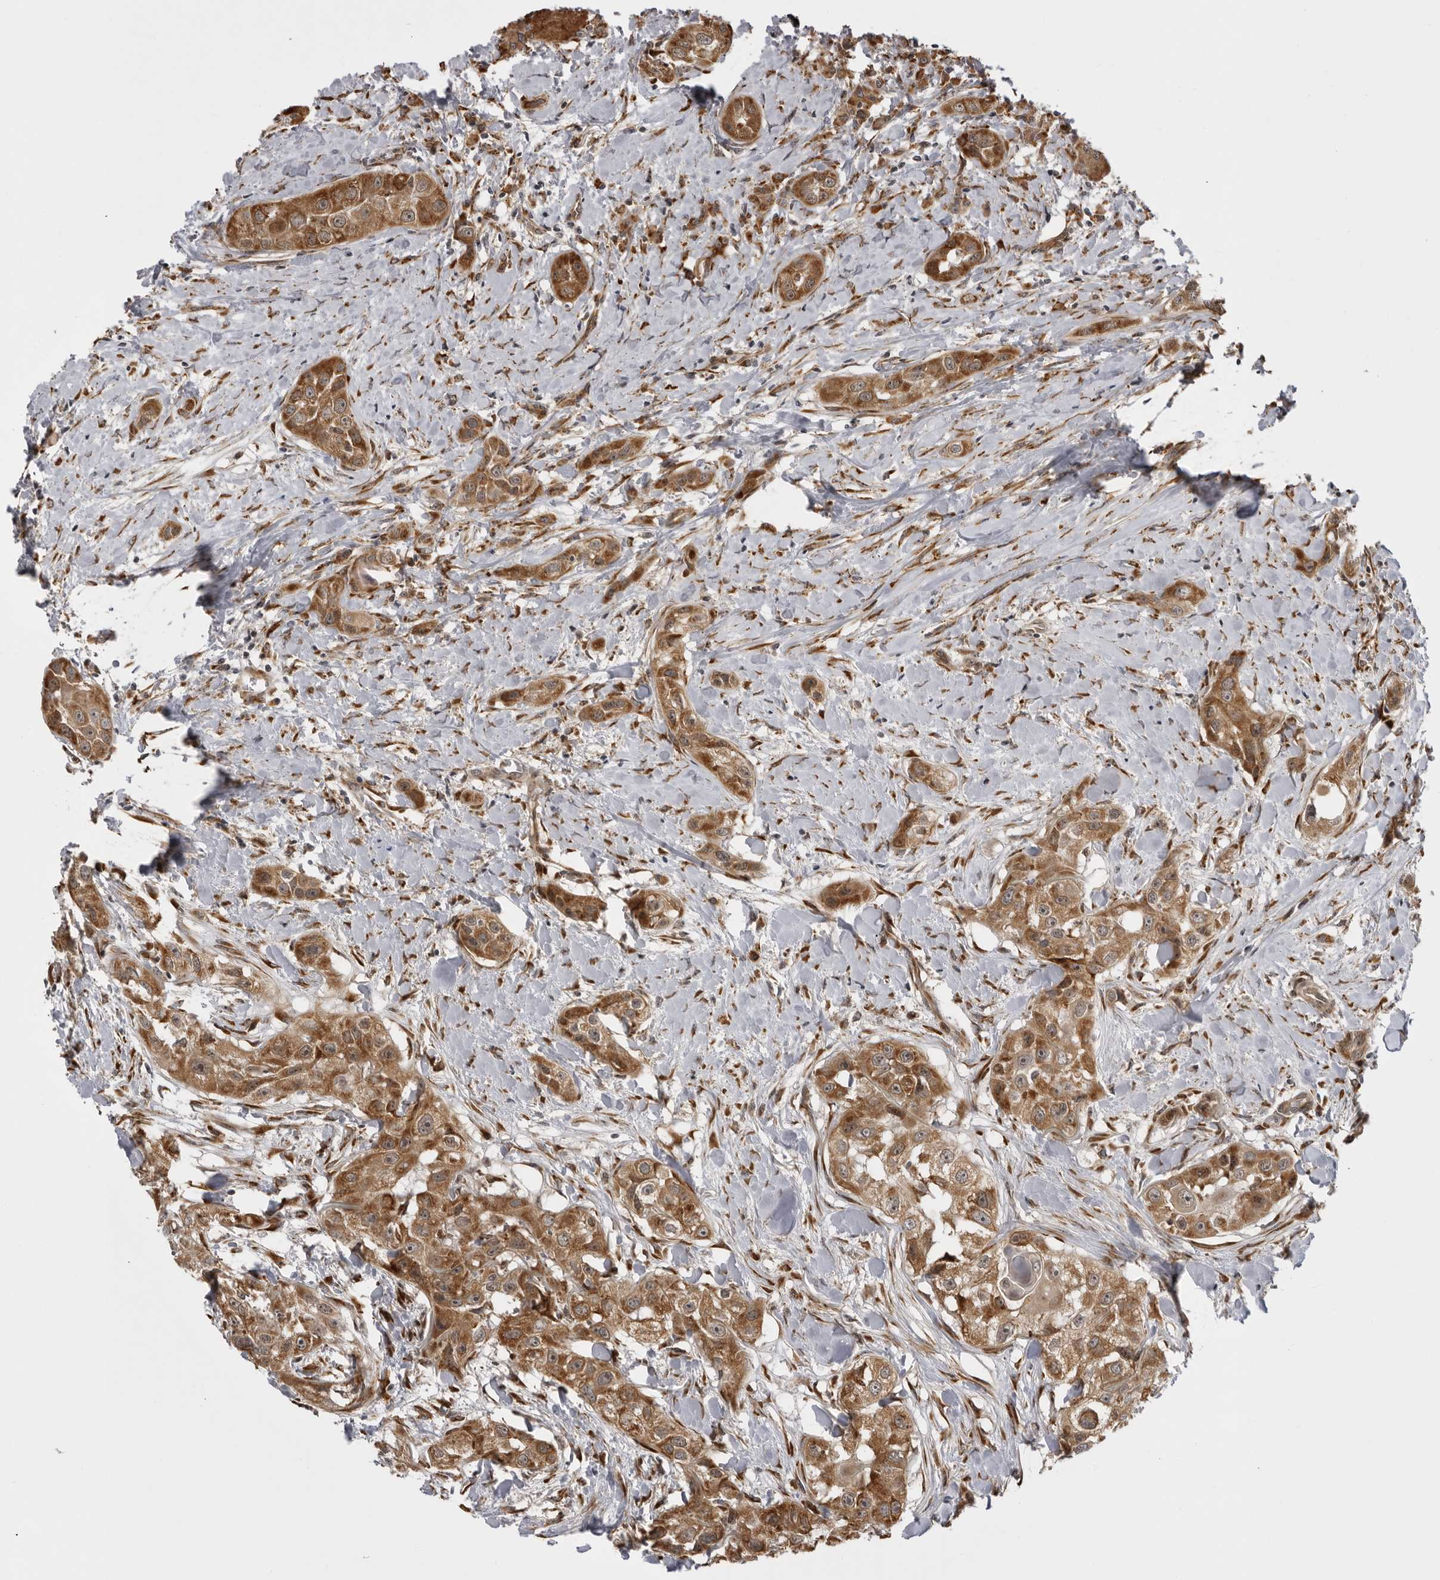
{"staining": {"intensity": "moderate", "quantity": ">75%", "location": "cytoplasmic/membranous"}, "tissue": "head and neck cancer", "cell_type": "Tumor cells", "image_type": "cancer", "snomed": [{"axis": "morphology", "description": "Normal tissue, NOS"}, {"axis": "morphology", "description": "Squamous cell carcinoma, NOS"}, {"axis": "topography", "description": "Skeletal muscle"}, {"axis": "topography", "description": "Head-Neck"}], "caption": "IHC staining of head and neck cancer (squamous cell carcinoma), which exhibits medium levels of moderate cytoplasmic/membranous staining in about >75% of tumor cells indicating moderate cytoplasmic/membranous protein expression. The staining was performed using DAB (3,3'-diaminobenzidine) (brown) for protein detection and nuclei were counterstained in hematoxylin (blue).", "gene": "DNAH14", "patient": {"sex": "male", "age": 51}}